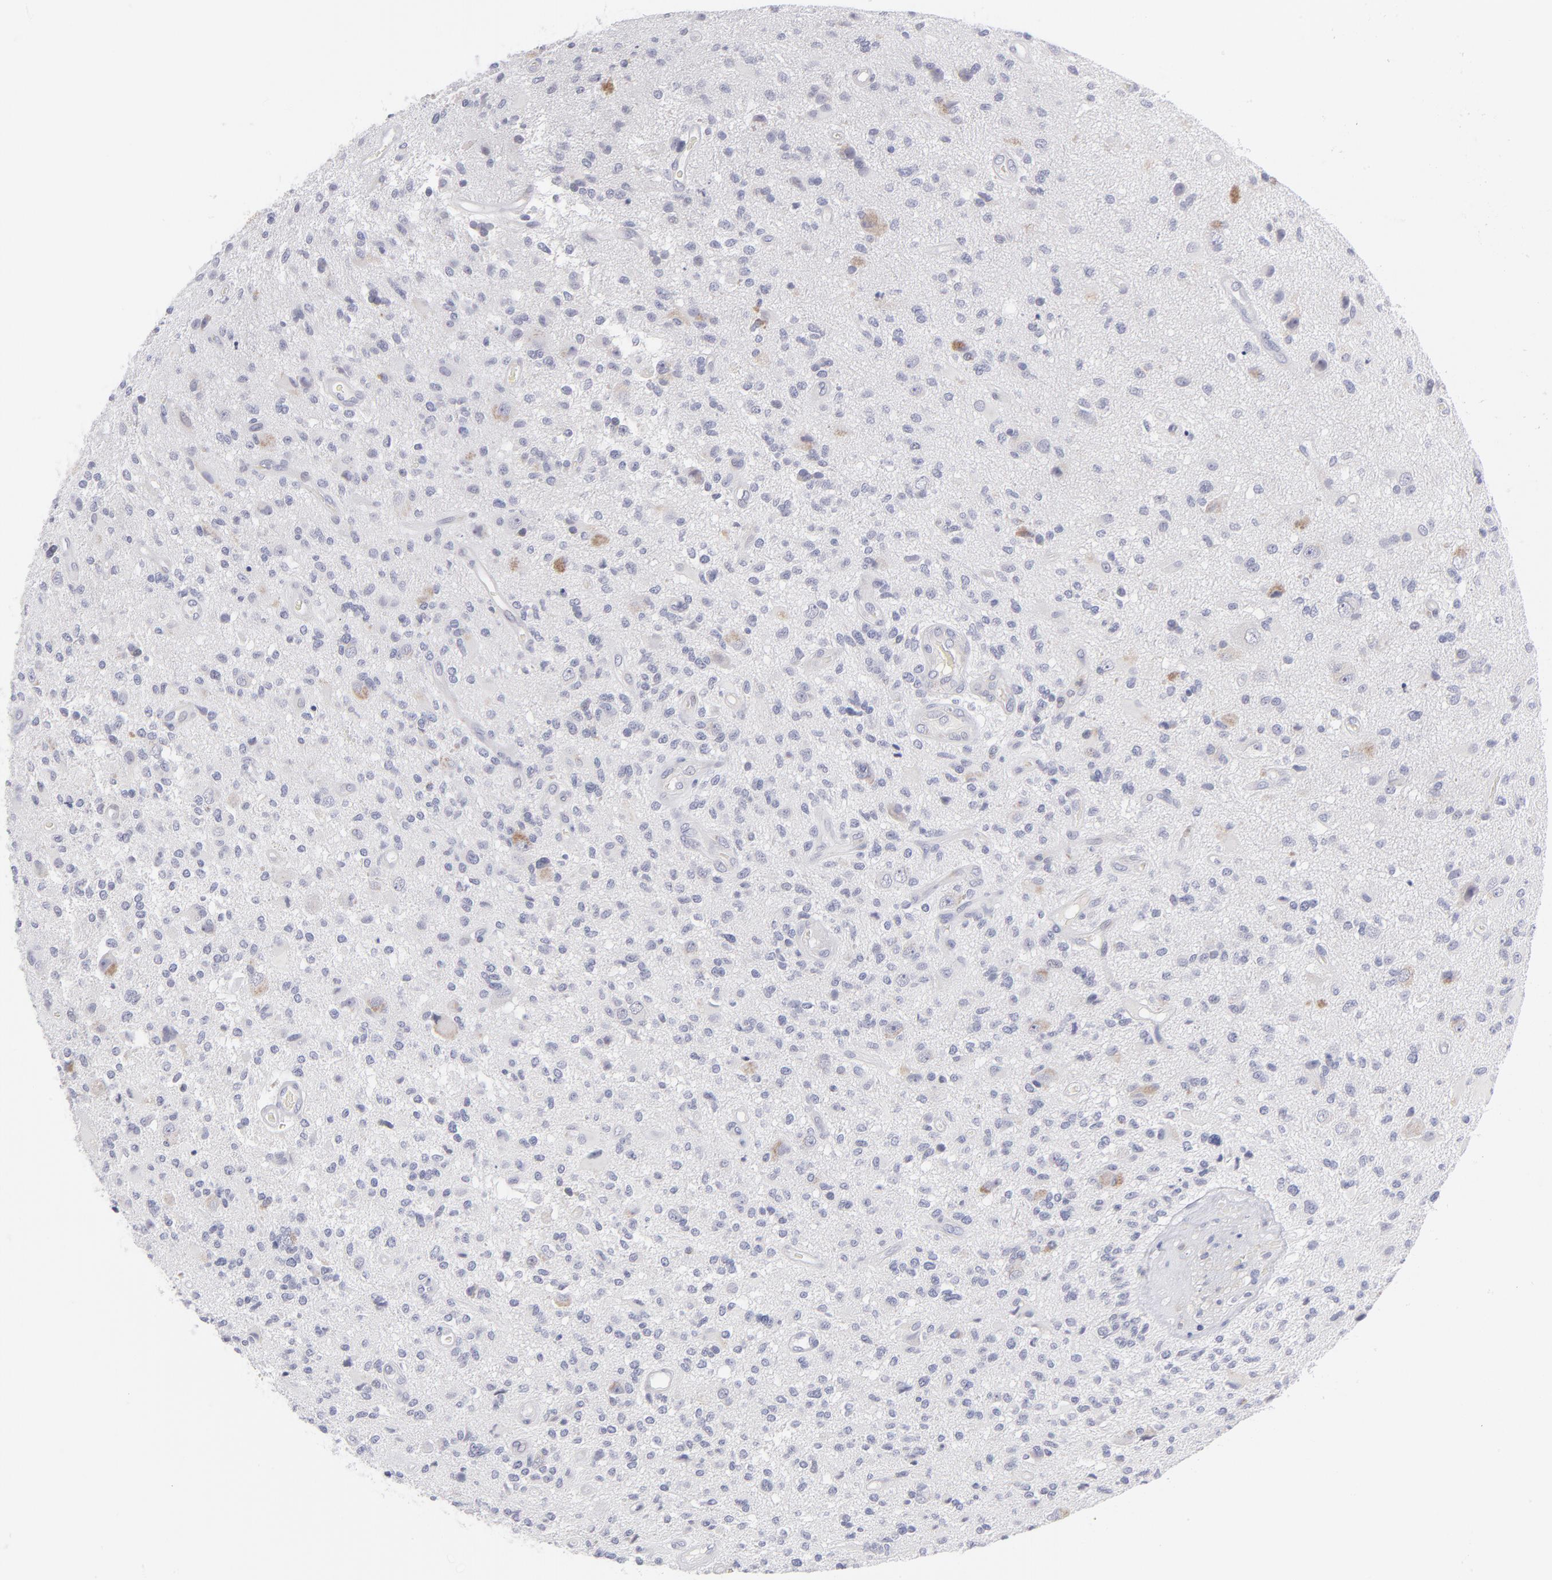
{"staining": {"intensity": "moderate", "quantity": "<25%", "location": "cytoplasmic/membranous"}, "tissue": "glioma", "cell_type": "Tumor cells", "image_type": "cancer", "snomed": [{"axis": "morphology", "description": "Normal tissue, NOS"}, {"axis": "morphology", "description": "Glioma, malignant, High grade"}, {"axis": "topography", "description": "Cerebral cortex"}], "caption": "There is low levels of moderate cytoplasmic/membranous positivity in tumor cells of malignant glioma (high-grade), as demonstrated by immunohistochemical staining (brown color).", "gene": "MTHFD2", "patient": {"sex": "male", "age": 75}}